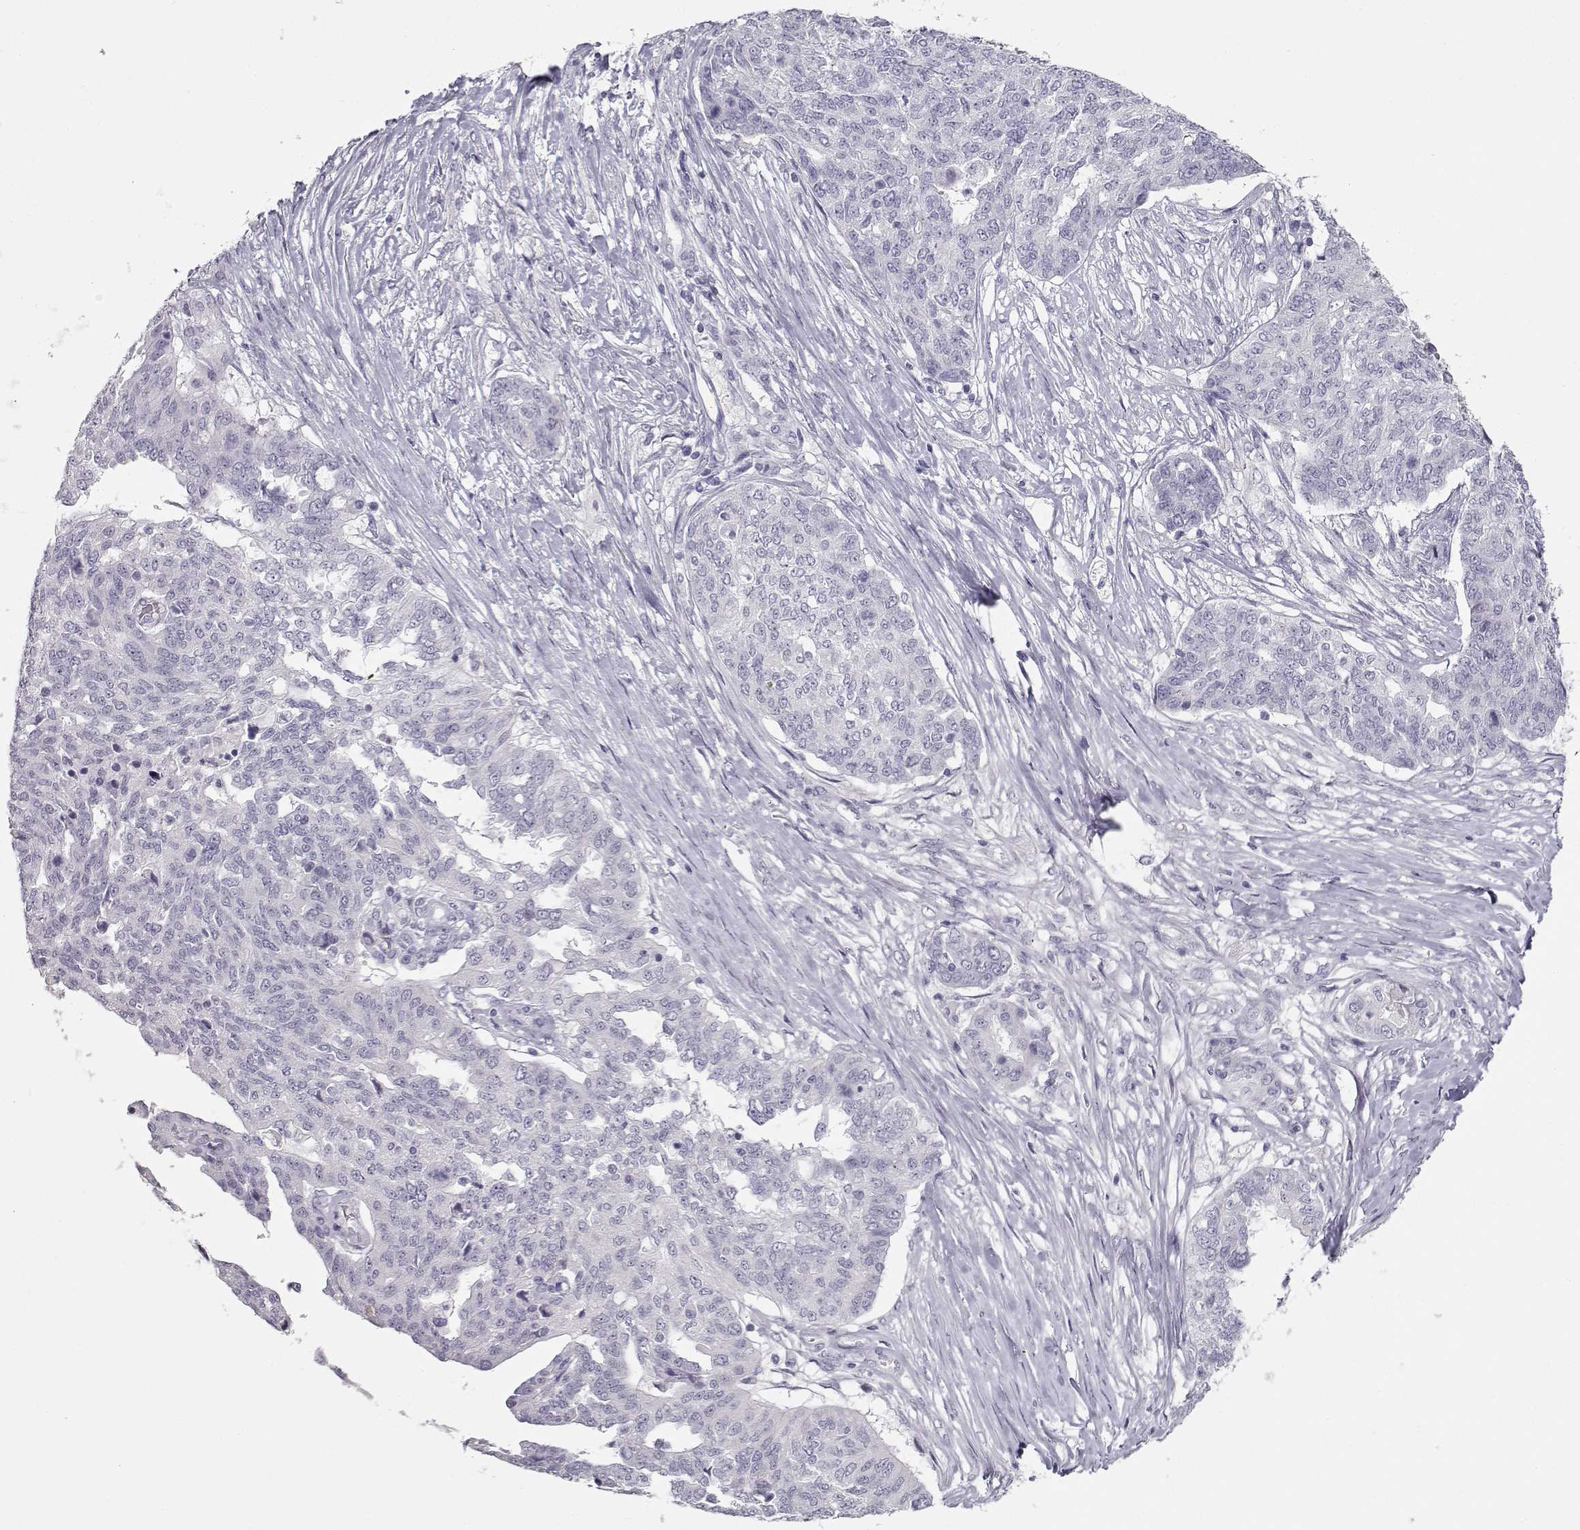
{"staining": {"intensity": "negative", "quantity": "none", "location": "none"}, "tissue": "ovarian cancer", "cell_type": "Tumor cells", "image_type": "cancer", "snomed": [{"axis": "morphology", "description": "Cystadenocarcinoma, serous, NOS"}, {"axis": "topography", "description": "Ovary"}], "caption": "Image shows no significant protein staining in tumor cells of ovarian cancer (serous cystadenocarcinoma).", "gene": "MAGEC1", "patient": {"sex": "female", "age": 67}}